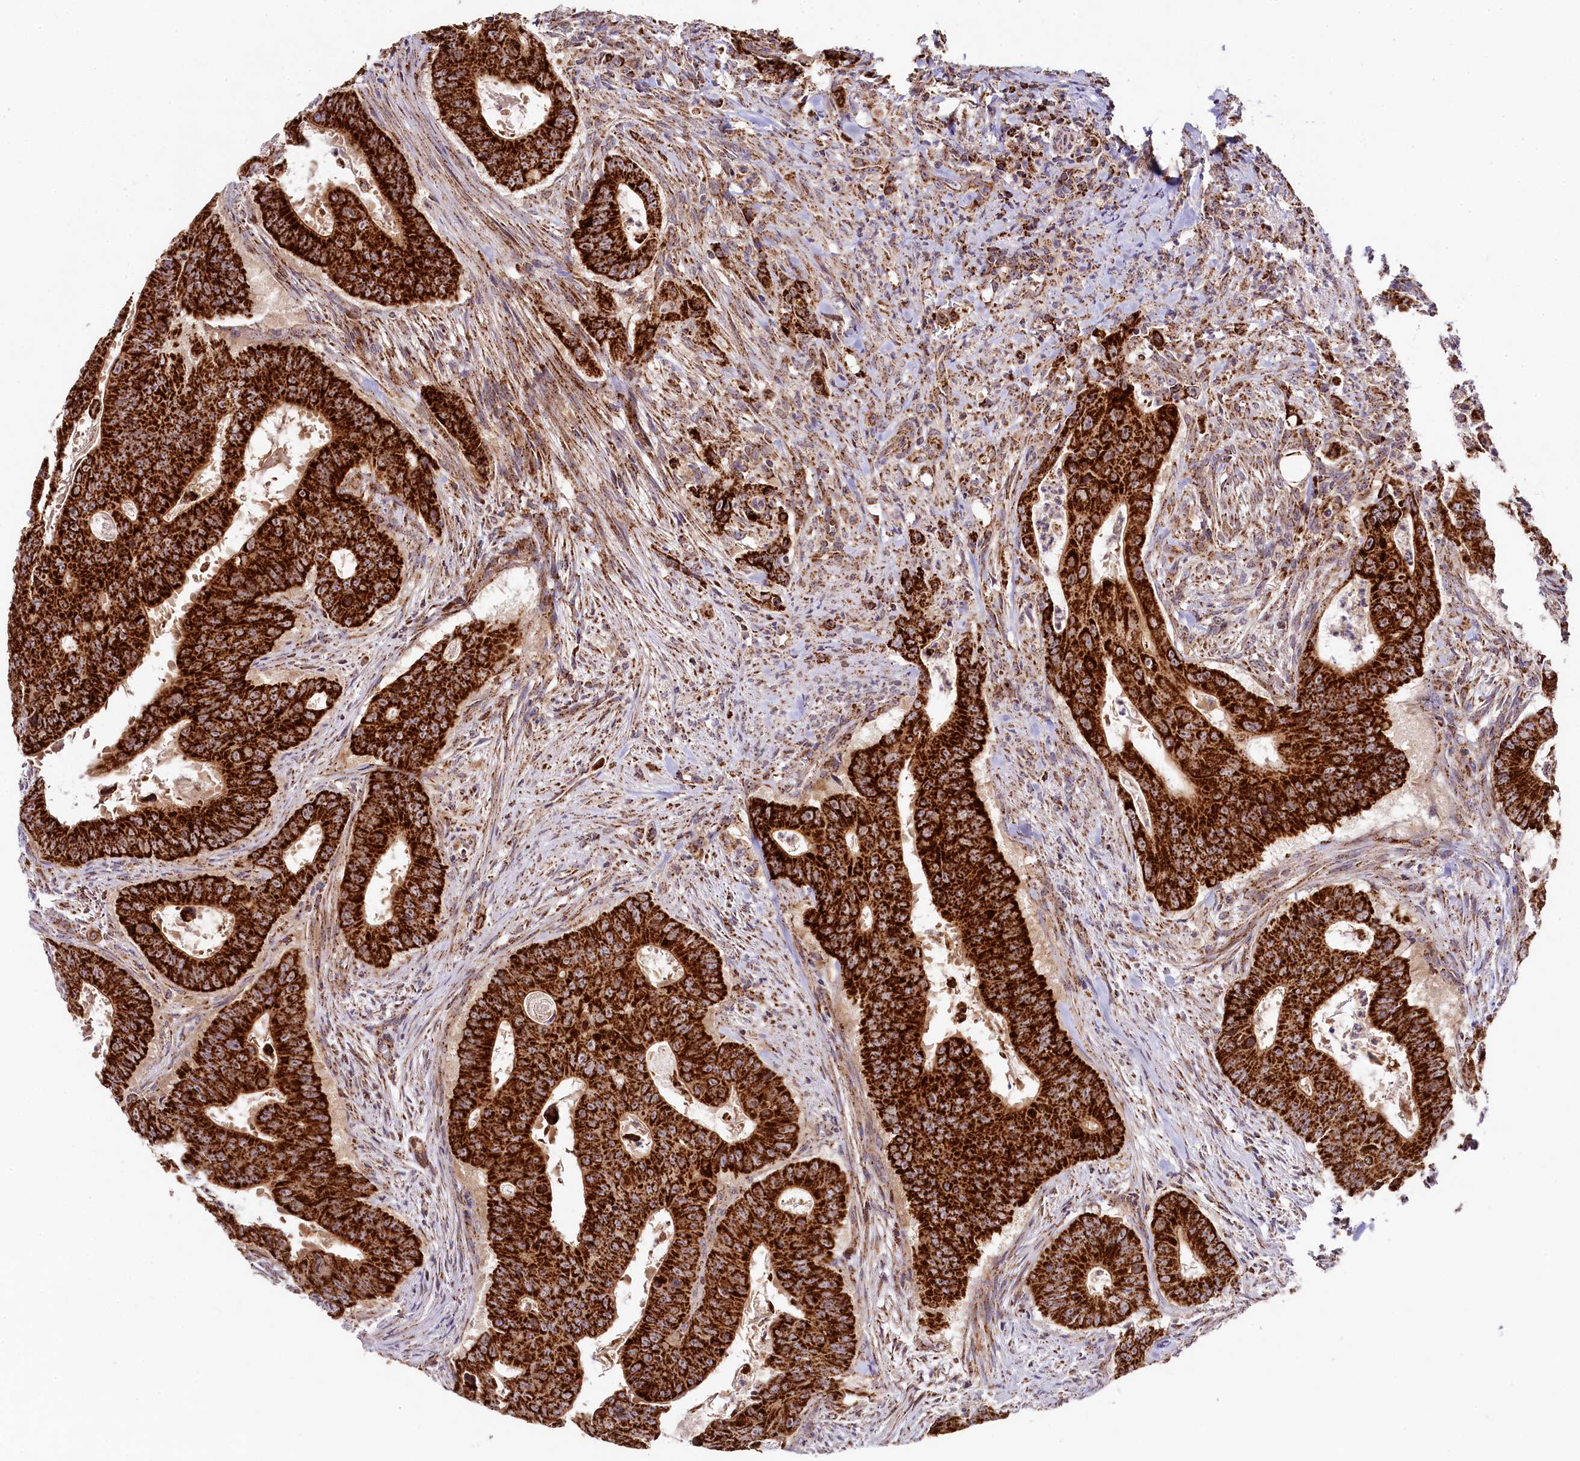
{"staining": {"intensity": "strong", "quantity": ">75%", "location": "cytoplasmic/membranous"}, "tissue": "colorectal cancer", "cell_type": "Tumor cells", "image_type": "cancer", "snomed": [{"axis": "morphology", "description": "Adenocarcinoma, NOS"}, {"axis": "topography", "description": "Rectum"}], "caption": "Human adenocarcinoma (colorectal) stained with a protein marker exhibits strong staining in tumor cells.", "gene": "CLYBL", "patient": {"sex": "female", "age": 75}}